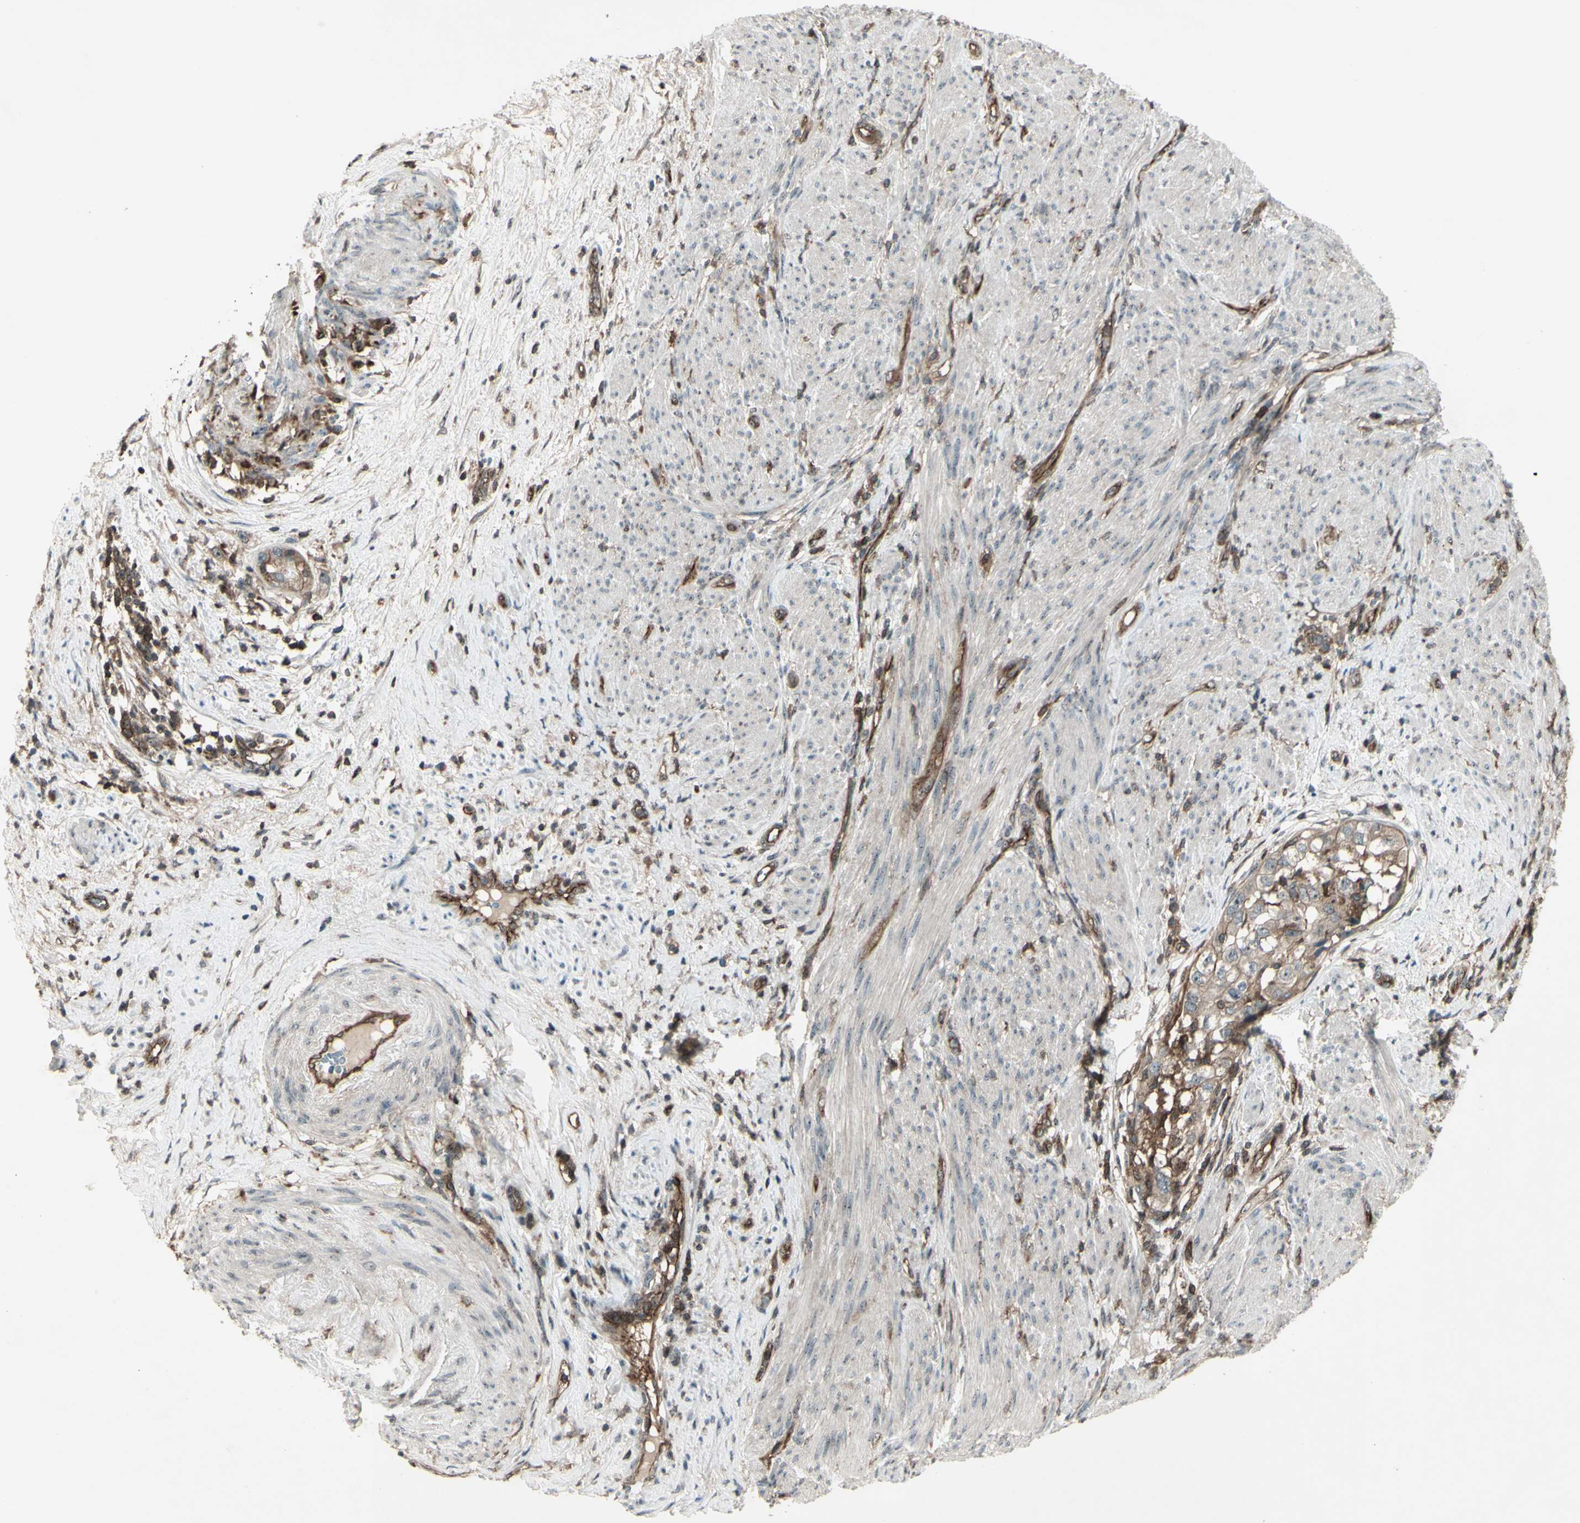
{"staining": {"intensity": "moderate", "quantity": ">75%", "location": "cytoplasmic/membranous"}, "tissue": "endometrial cancer", "cell_type": "Tumor cells", "image_type": "cancer", "snomed": [{"axis": "morphology", "description": "Adenocarcinoma, NOS"}, {"axis": "topography", "description": "Endometrium"}], "caption": "Protein staining of endometrial cancer tissue demonstrates moderate cytoplasmic/membranous staining in about >75% of tumor cells.", "gene": "FXYD5", "patient": {"sex": "female", "age": 85}}